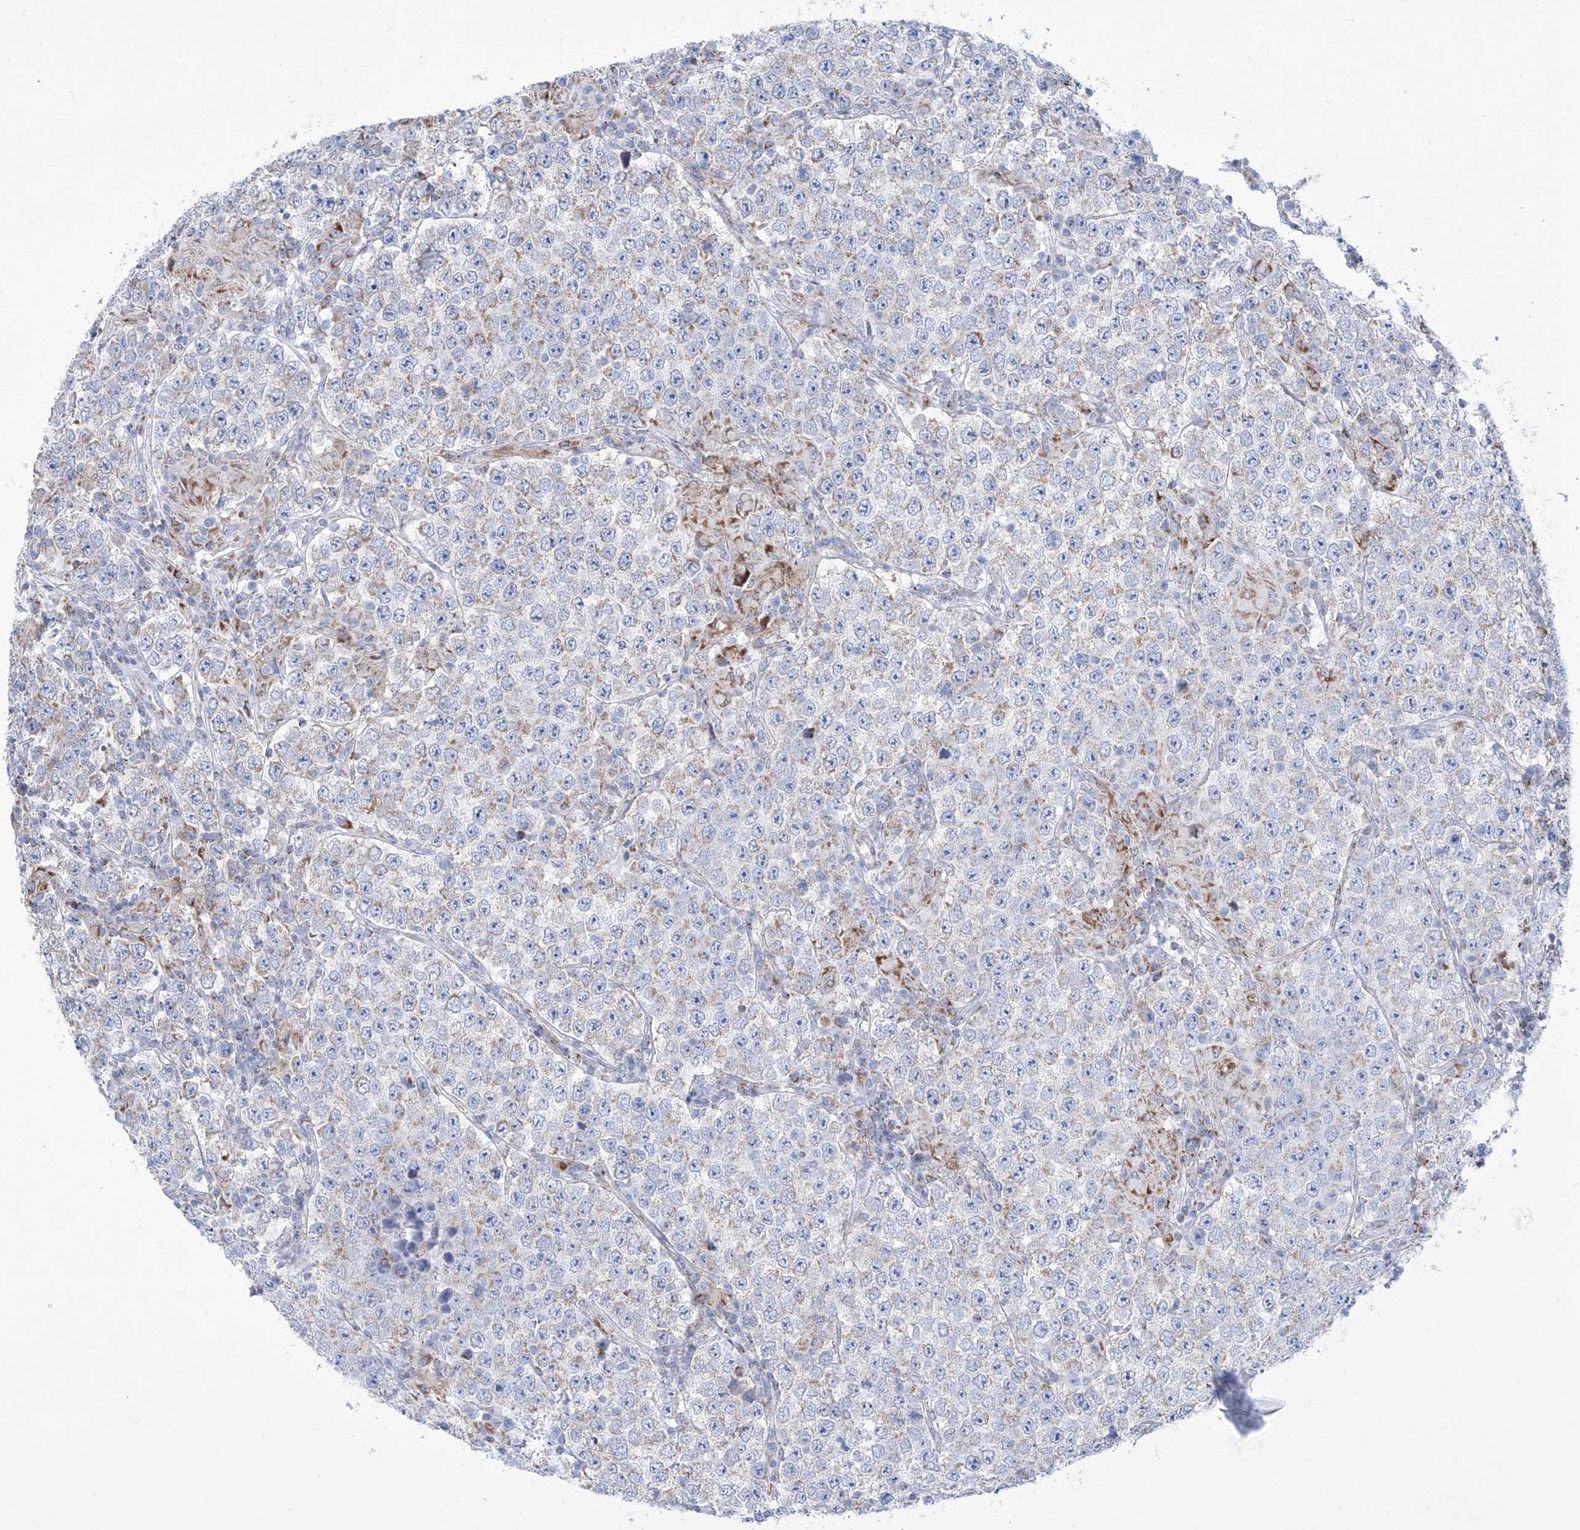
{"staining": {"intensity": "moderate", "quantity": "<25%", "location": "cytoplasmic/membranous"}, "tissue": "testis cancer", "cell_type": "Tumor cells", "image_type": "cancer", "snomed": [{"axis": "morphology", "description": "Normal tissue, NOS"}, {"axis": "morphology", "description": "Urothelial carcinoma, High grade"}, {"axis": "morphology", "description": "Seminoma, NOS"}, {"axis": "morphology", "description": "Carcinoma, Embryonal, NOS"}, {"axis": "topography", "description": "Urinary bladder"}, {"axis": "topography", "description": "Testis"}], "caption": "Protein expression analysis of human testis cancer (embryonal carcinoma) reveals moderate cytoplasmic/membranous positivity in approximately <25% of tumor cells.", "gene": "ALDH6A1", "patient": {"sex": "male", "age": 41}}